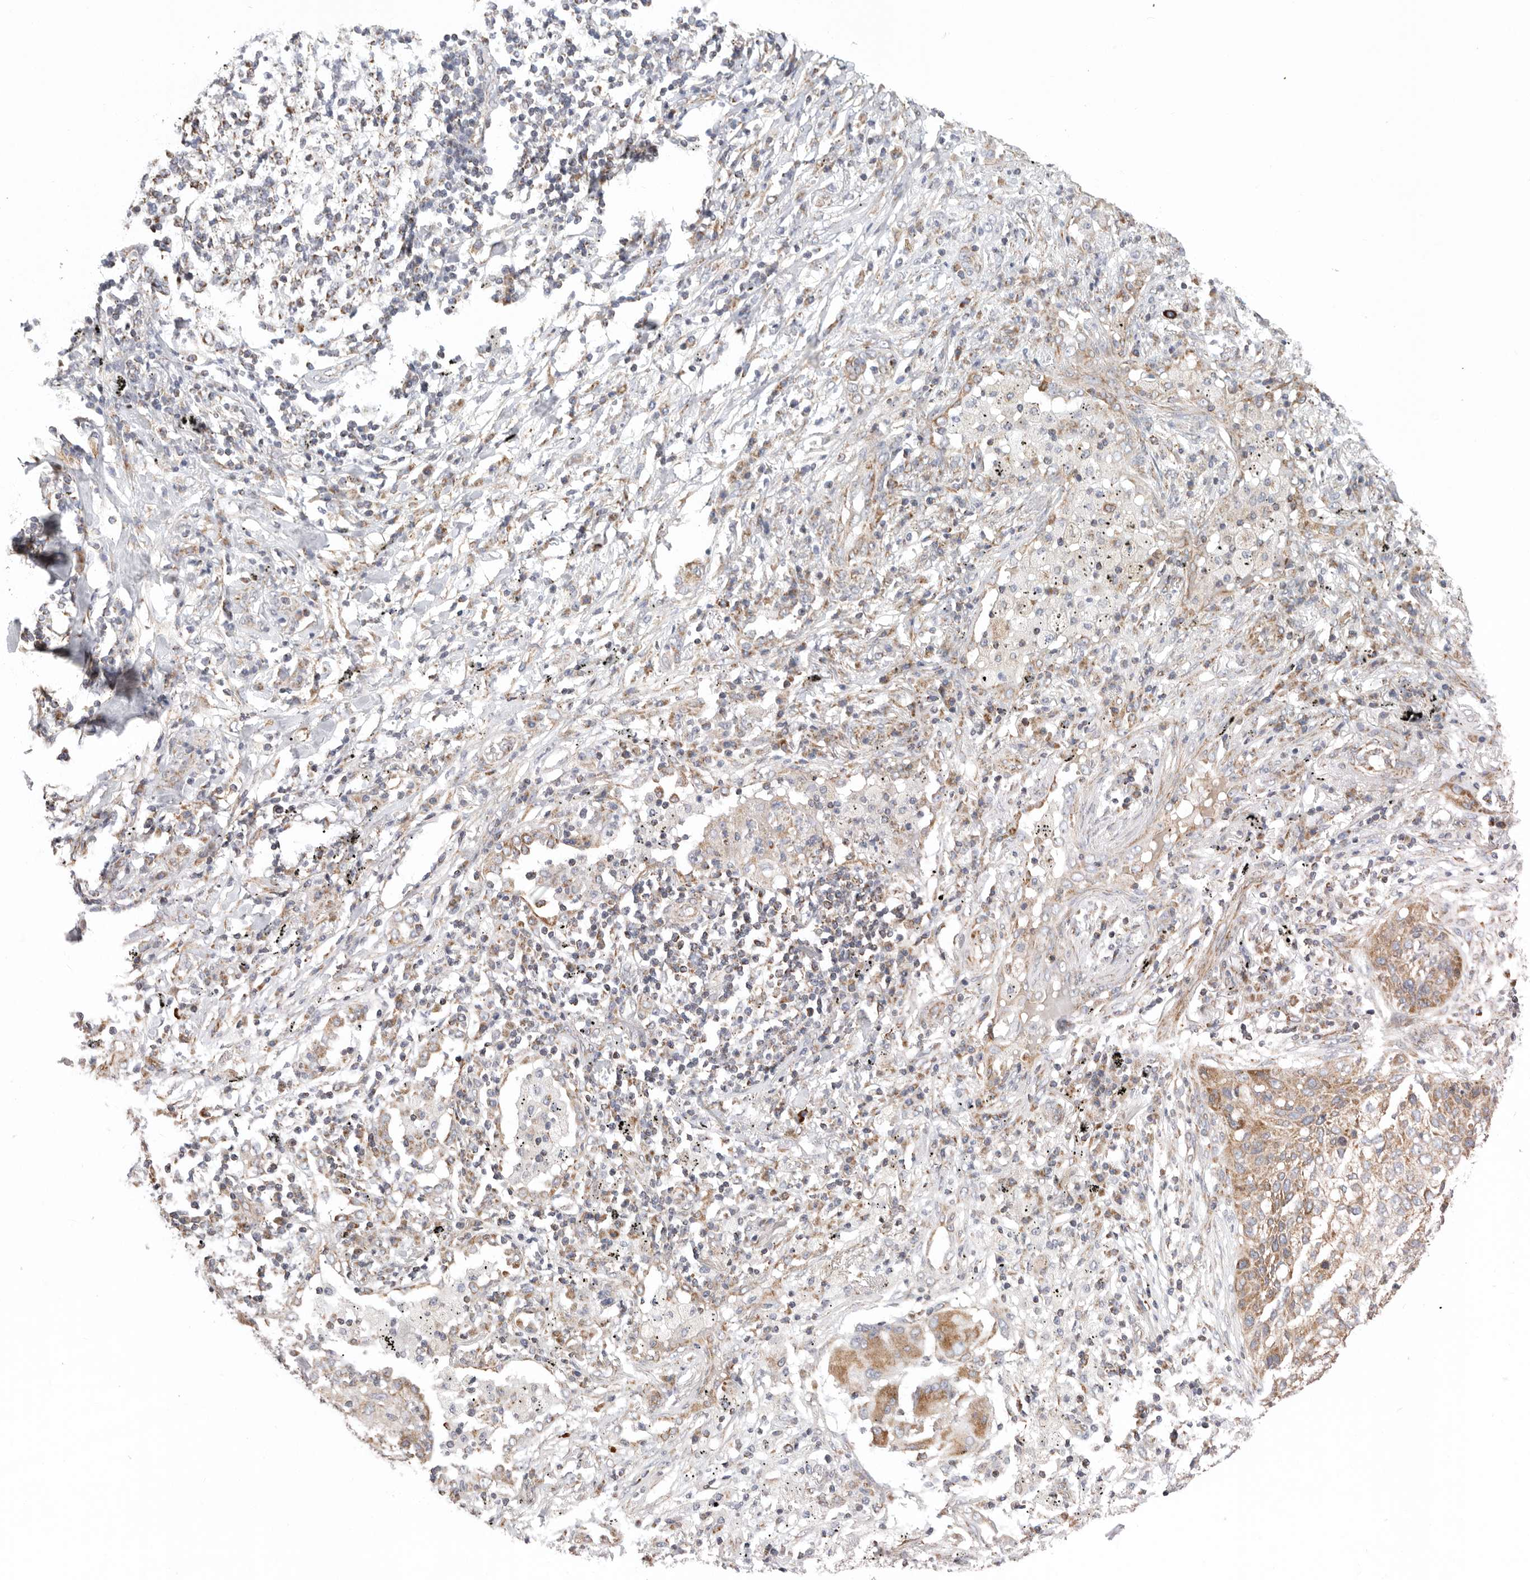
{"staining": {"intensity": "moderate", "quantity": ">75%", "location": "cytoplasmic/membranous"}, "tissue": "lung cancer", "cell_type": "Tumor cells", "image_type": "cancer", "snomed": [{"axis": "morphology", "description": "Squamous cell carcinoma, NOS"}, {"axis": "topography", "description": "Lung"}], "caption": "Immunohistochemistry (IHC) image of neoplastic tissue: human squamous cell carcinoma (lung) stained using immunohistochemistry exhibits medium levels of moderate protein expression localized specifically in the cytoplasmic/membranous of tumor cells, appearing as a cytoplasmic/membranous brown color.", "gene": "FKBP8", "patient": {"sex": "female", "age": 63}}